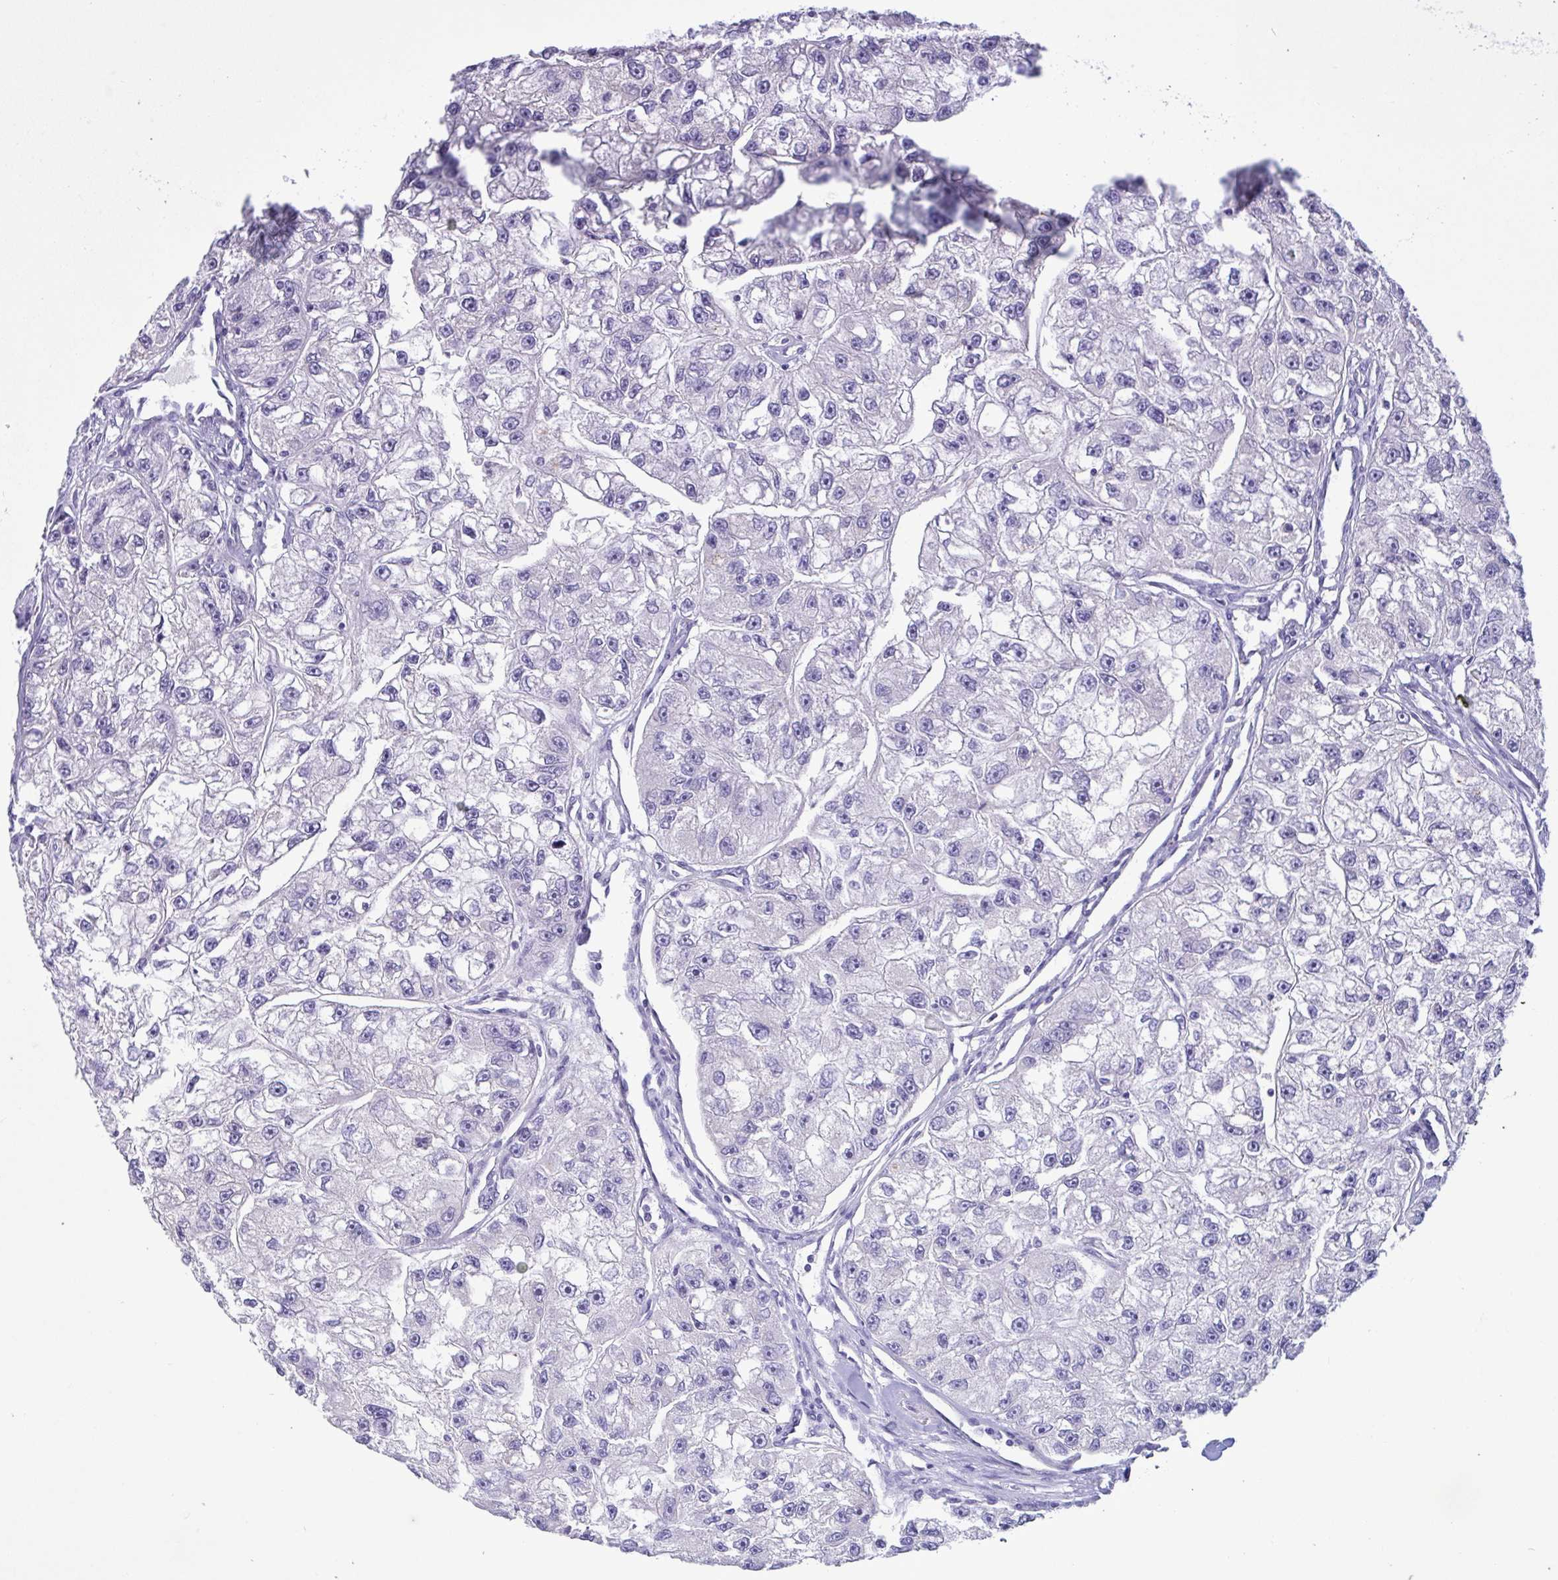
{"staining": {"intensity": "negative", "quantity": "none", "location": "none"}, "tissue": "renal cancer", "cell_type": "Tumor cells", "image_type": "cancer", "snomed": [{"axis": "morphology", "description": "Adenocarcinoma, NOS"}, {"axis": "topography", "description": "Kidney"}], "caption": "Immunohistochemistry histopathology image of renal cancer (adenocarcinoma) stained for a protein (brown), which displays no staining in tumor cells.", "gene": "SLC66A1", "patient": {"sex": "male", "age": 63}}